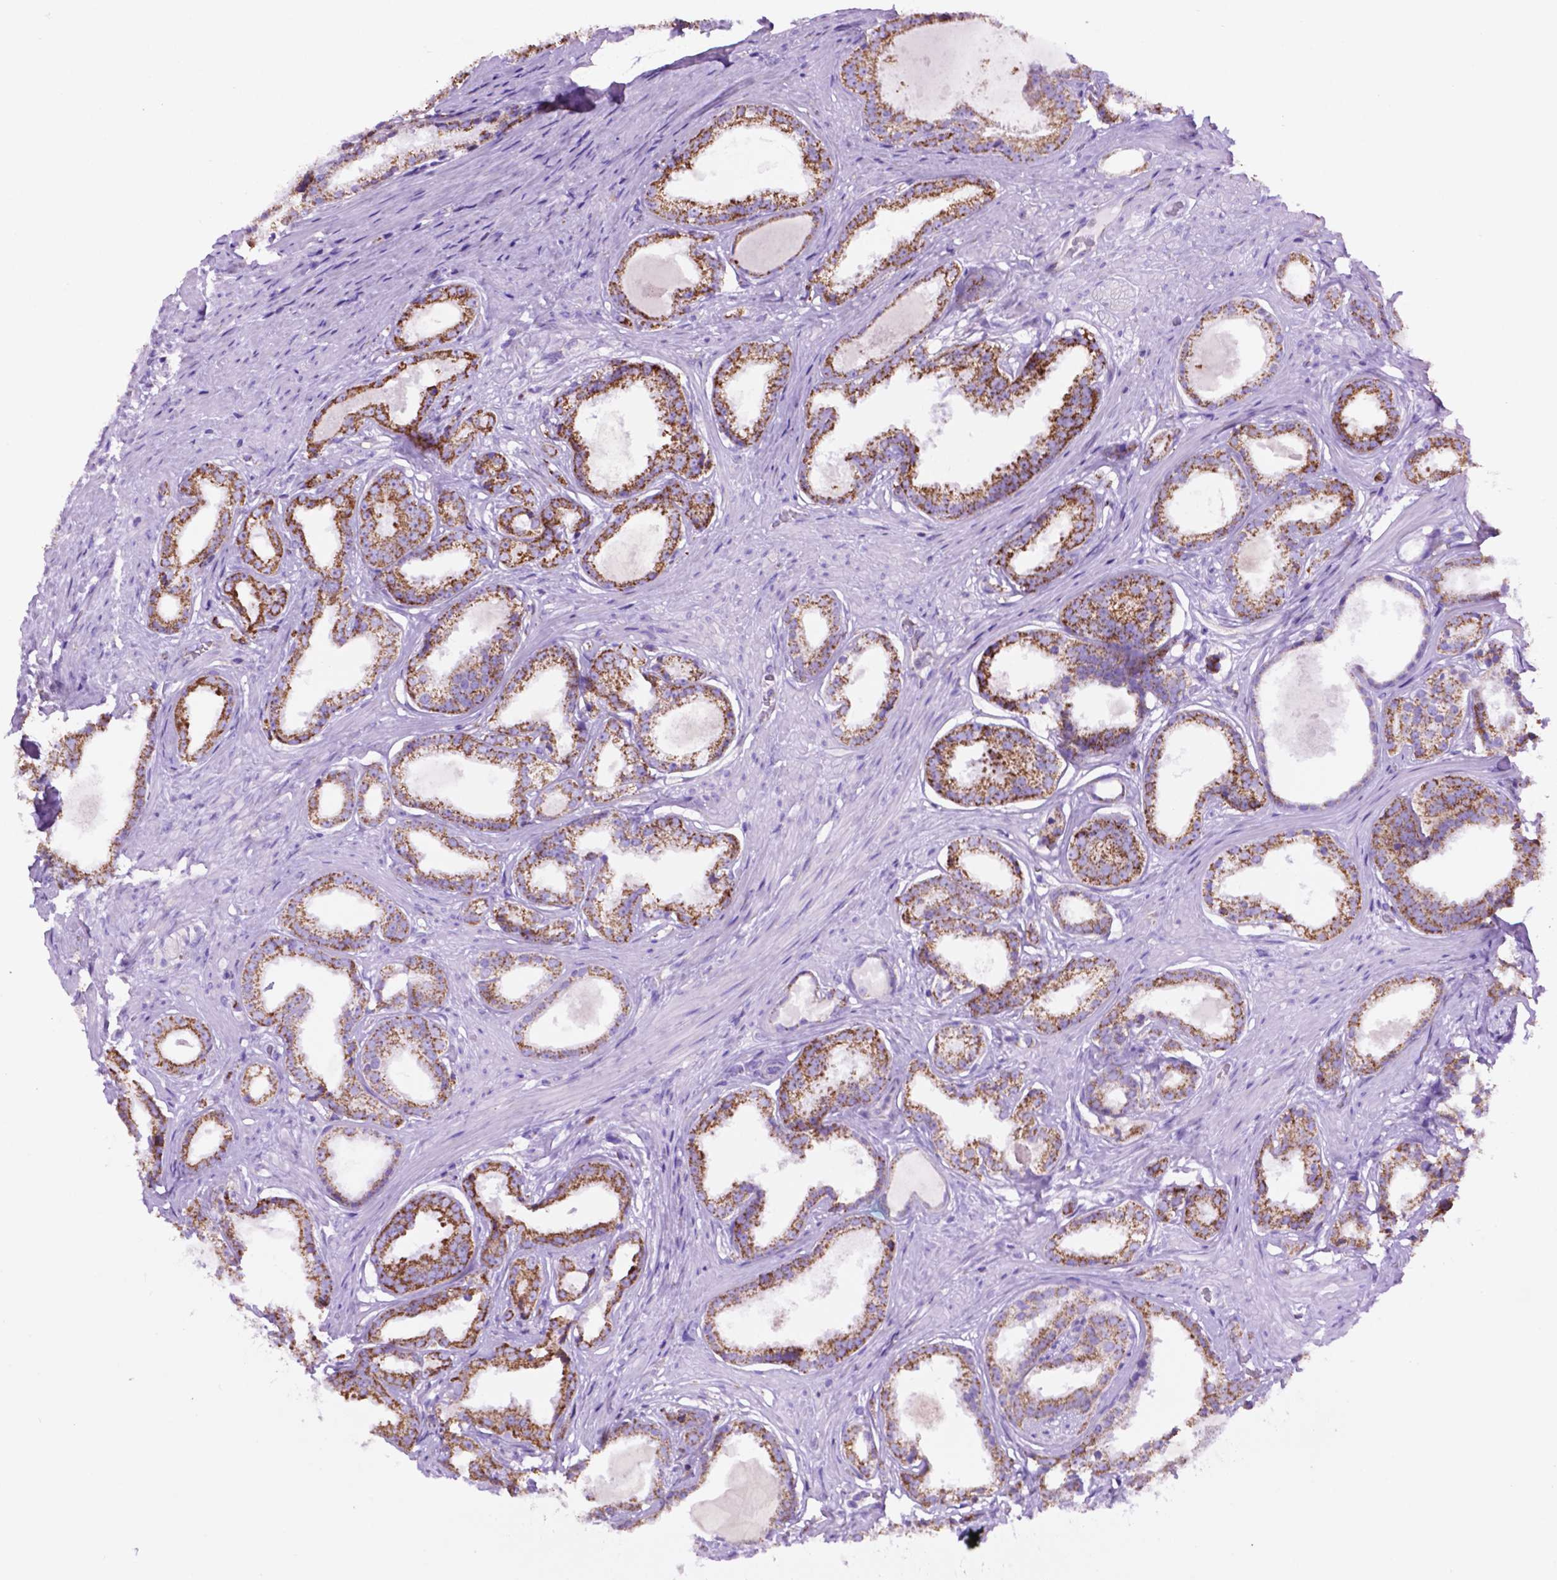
{"staining": {"intensity": "strong", "quantity": ">75%", "location": "cytoplasmic/membranous"}, "tissue": "prostate cancer", "cell_type": "Tumor cells", "image_type": "cancer", "snomed": [{"axis": "morphology", "description": "Adenocarcinoma, Low grade"}, {"axis": "topography", "description": "Prostate"}], "caption": "Immunohistochemical staining of prostate cancer (low-grade adenocarcinoma) displays strong cytoplasmic/membranous protein positivity in about >75% of tumor cells.", "gene": "GDPD5", "patient": {"sex": "male", "age": 65}}